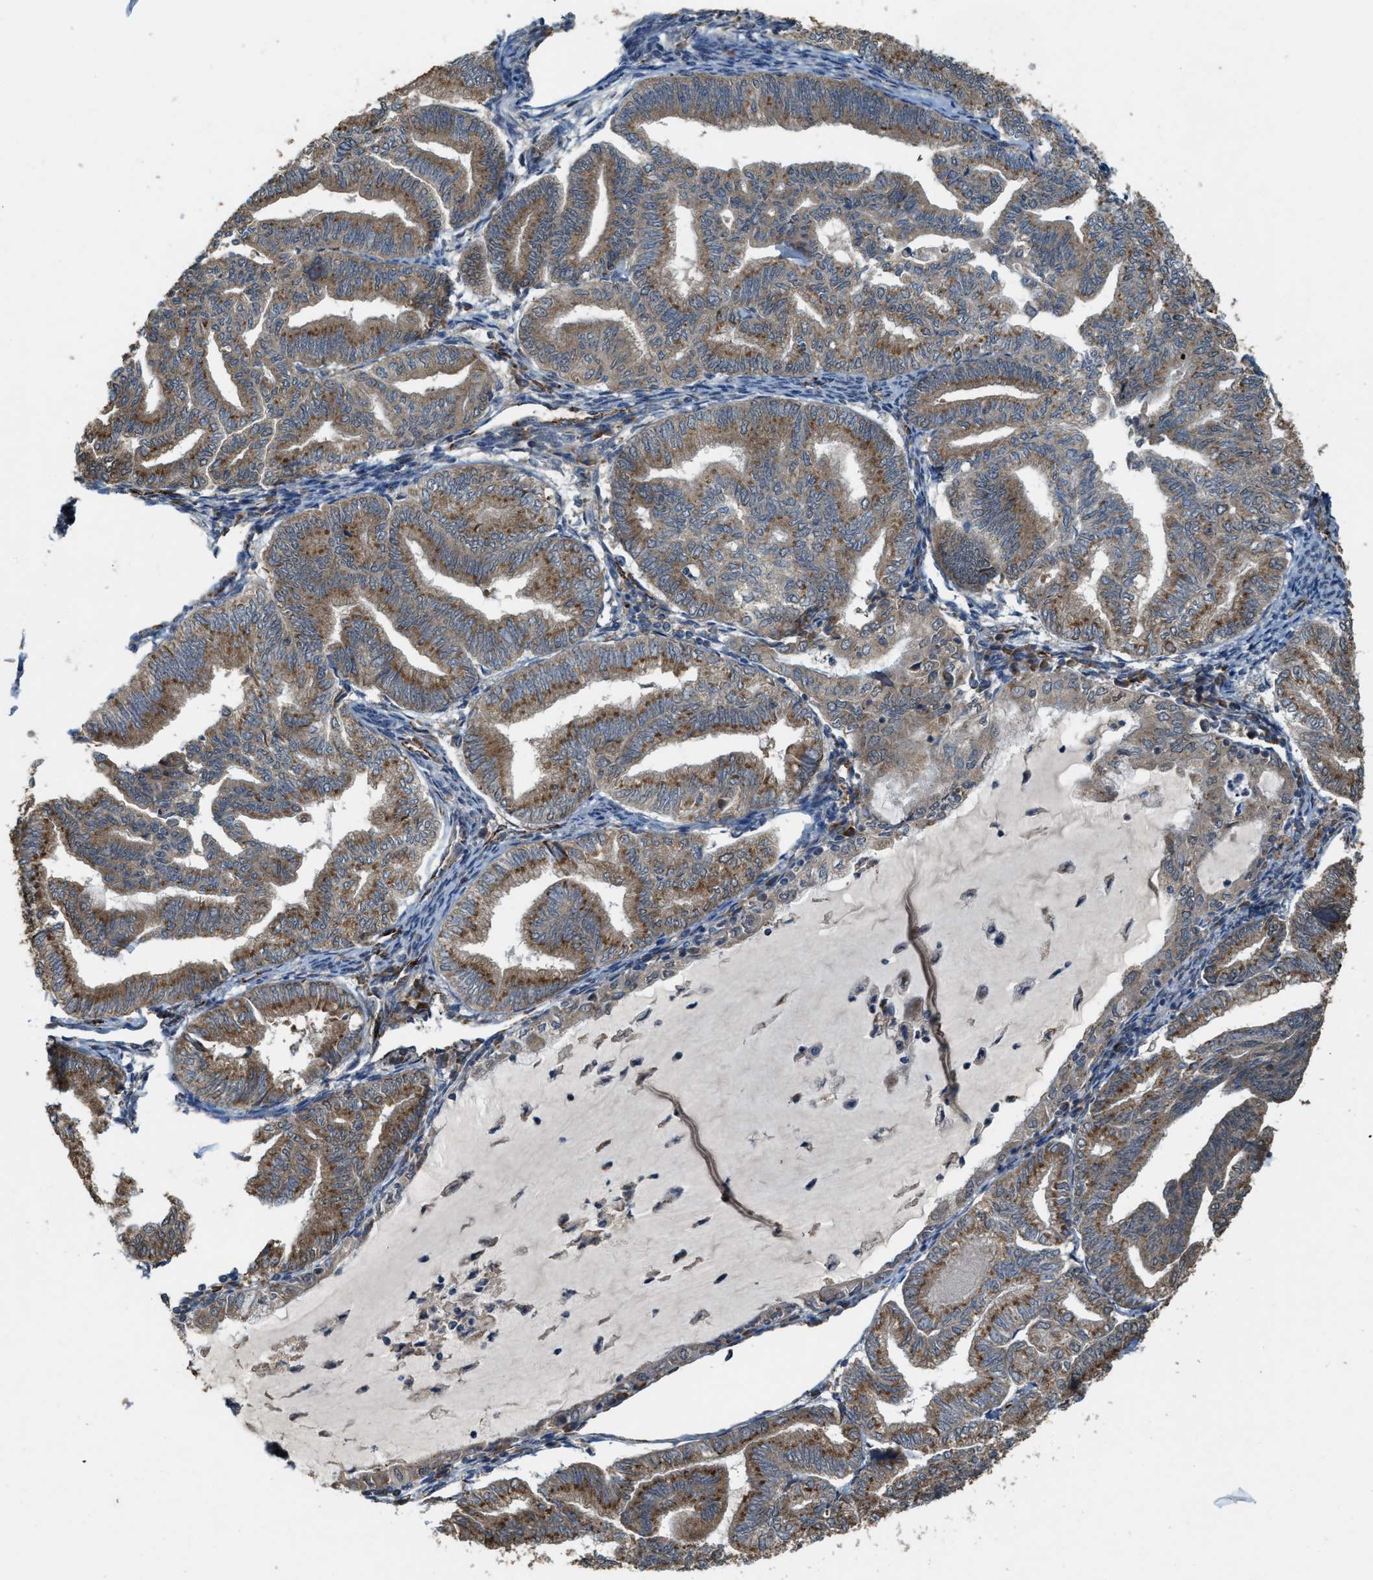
{"staining": {"intensity": "moderate", "quantity": ">75%", "location": "cytoplasmic/membranous"}, "tissue": "endometrial cancer", "cell_type": "Tumor cells", "image_type": "cancer", "snomed": [{"axis": "morphology", "description": "Adenocarcinoma, NOS"}, {"axis": "topography", "description": "Endometrium"}], "caption": "Protein expression analysis of endometrial cancer displays moderate cytoplasmic/membranous positivity in approximately >75% of tumor cells.", "gene": "ARHGEF5", "patient": {"sex": "female", "age": 79}}